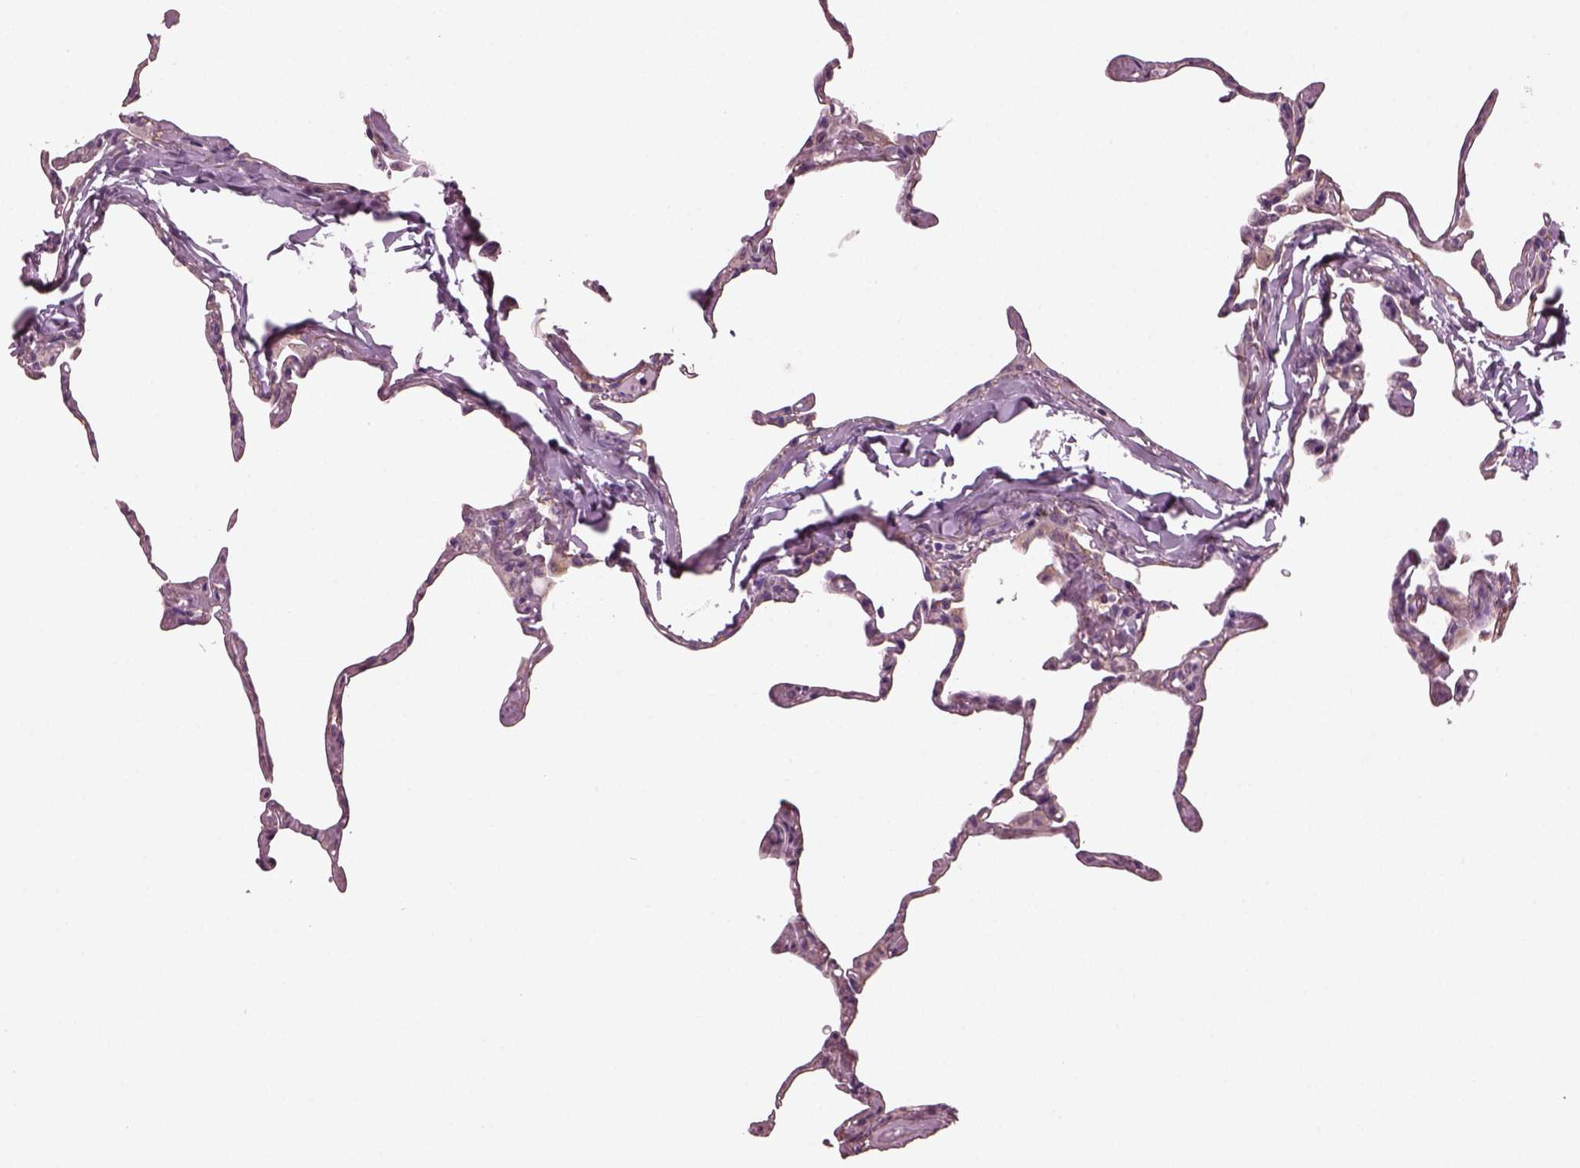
{"staining": {"intensity": "negative", "quantity": "none", "location": "none"}, "tissue": "lung", "cell_type": "Alveolar cells", "image_type": "normal", "snomed": [{"axis": "morphology", "description": "Normal tissue, NOS"}, {"axis": "topography", "description": "Lung"}], "caption": "DAB (3,3'-diaminobenzidine) immunohistochemical staining of unremarkable lung exhibits no significant positivity in alveolar cells. The staining was performed using DAB (3,3'-diaminobenzidine) to visualize the protein expression in brown, while the nuclei were stained in blue with hematoxylin (Magnification: 20x).", "gene": "ODAD1", "patient": {"sex": "male", "age": 65}}